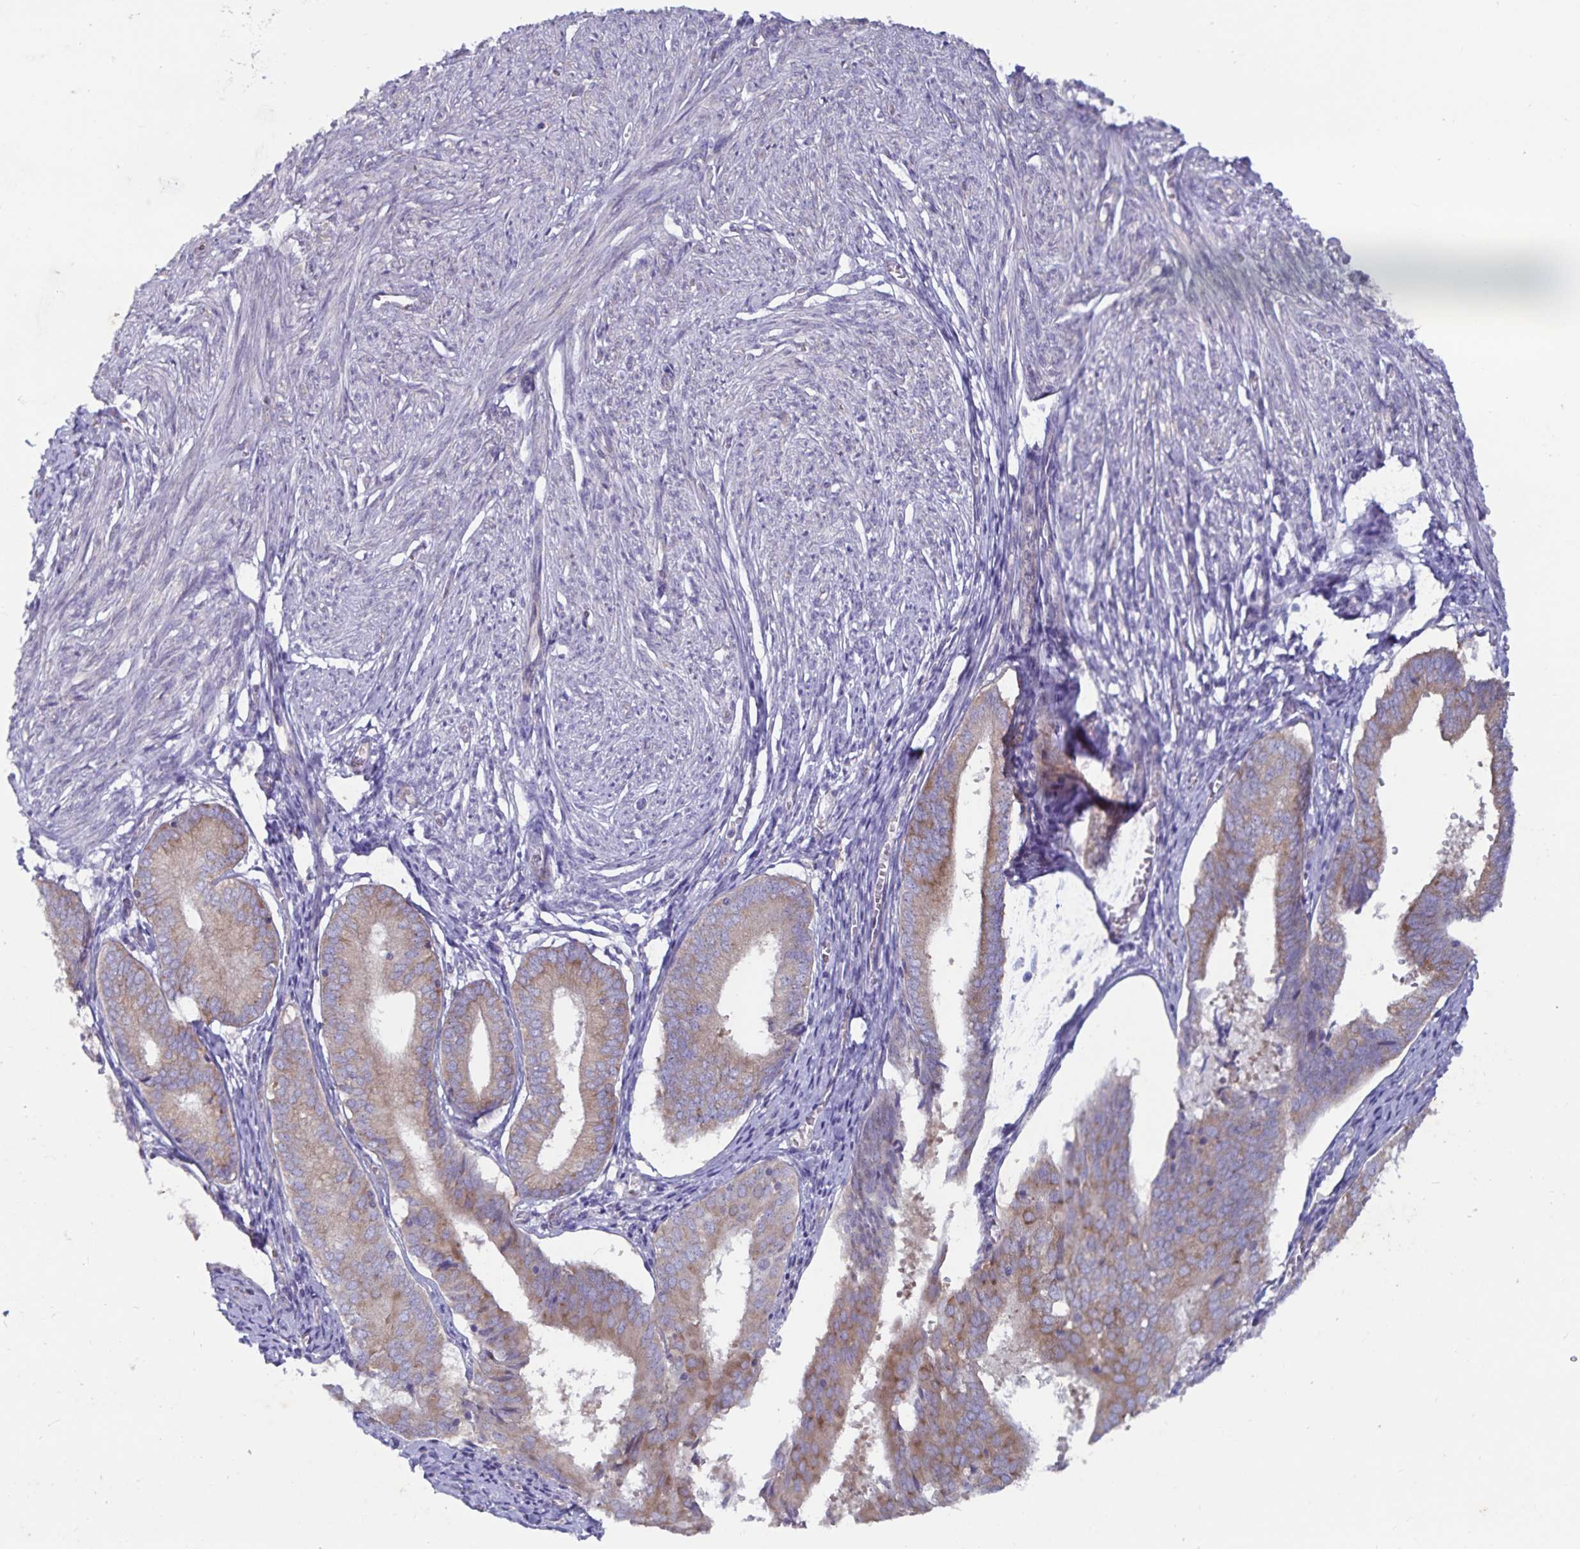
{"staining": {"intensity": "moderate", "quantity": "<25%", "location": "cytoplasmic/membranous"}, "tissue": "endometrium", "cell_type": "Cells in endometrial stroma", "image_type": "normal", "snomed": [{"axis": "morphology", "description": "Normal tissue, NOS"}, {"axis": "topography", "description": "Endometrium"}], "caption": "The histopathology image exhibits immunohistochemical staining of benign endometrium. There is moderate cytoplasmic/membranous positivity is appreciated in approximately <25% of cells in endometrial stroma. (brown staining indicates protein expression, while blue staining denotes nuclei).", "gene": "FAM120A", "patient": {"sex": "female", "age": 50}}